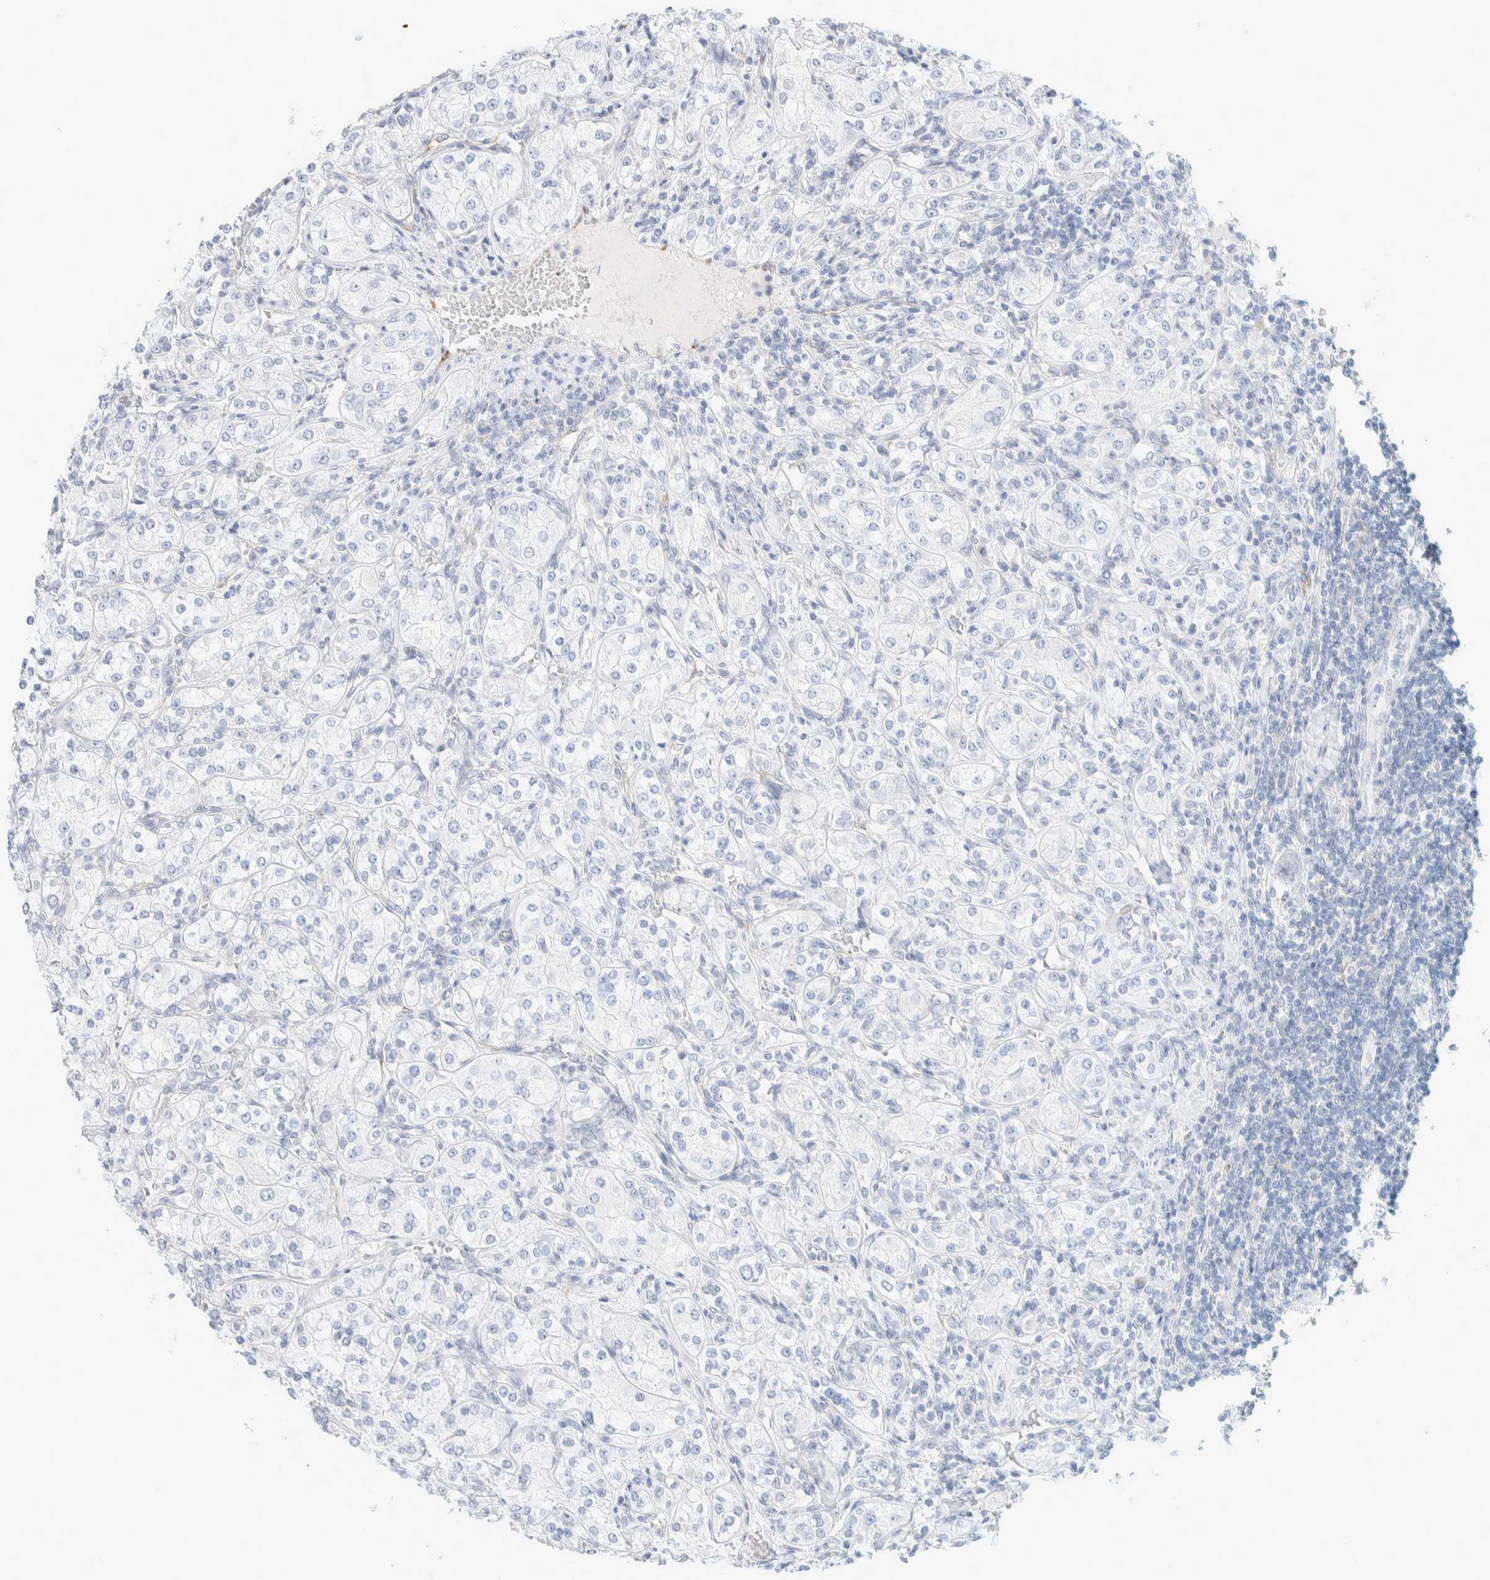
{"staining": {"intensity": "negative", "quantity": "none", "location": "none"}, "tissue": "renal cancer", "cell_type": "Tumor cells", "image_type": "cancer", "snomed": [{"axis": "morphology", "description": "Adenocarcinoma, NOS"}, {"axis": "topography", "description": "Kidney"}], "caption": "A high-resolution micrograph shows immunohistochemistry (IHC) staining of renal adenocarcinoma, which demonstrates no significant positivity in tumor cells.", "gene": "ATCAY", "patient": {"sex": "male", "age": 77}}